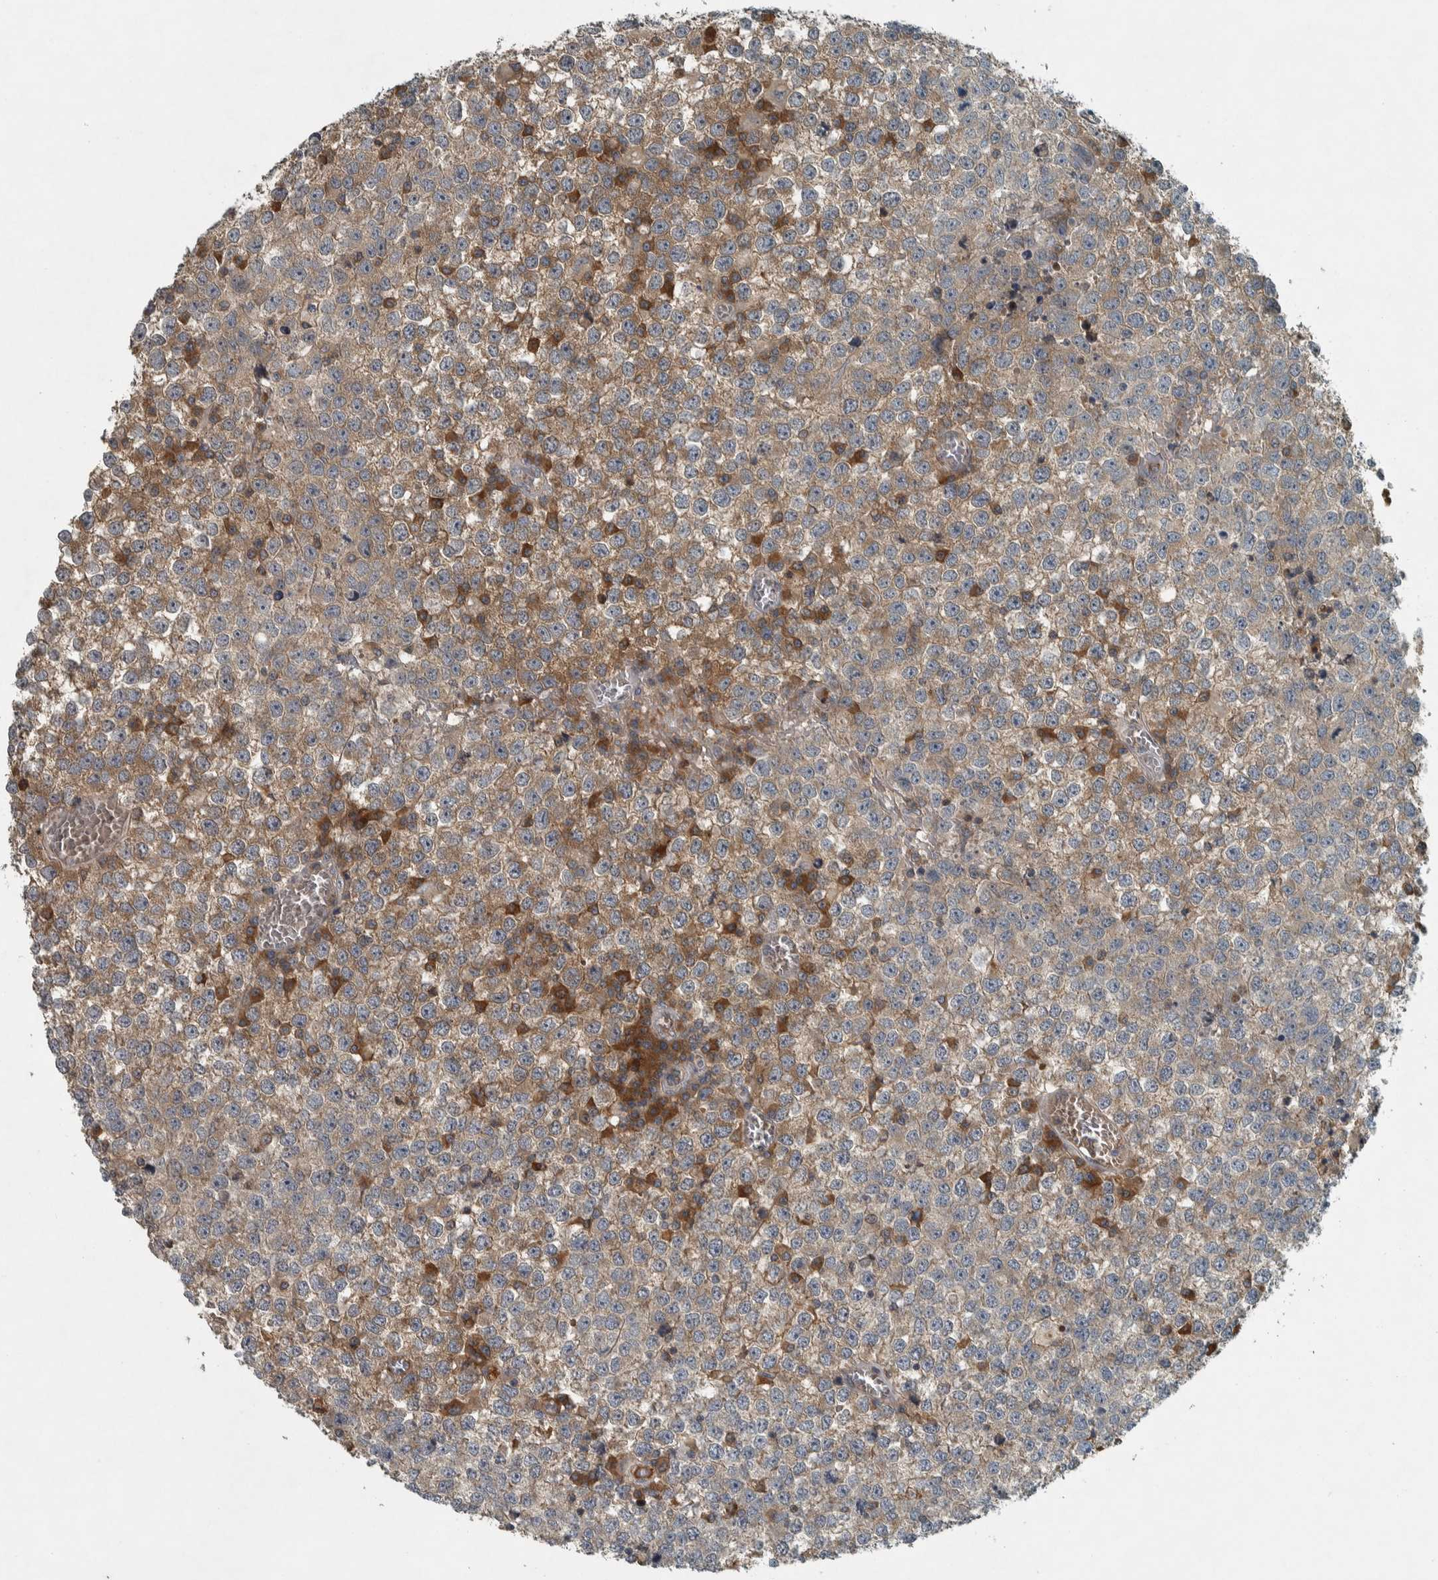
{"staining": {"intensity": "moderate", "quantity": ">75%", "location": "cytoplasmic/membranous"}, "tissue": "testis cancer", "cell_type": "Tumor cells", "image_type": "cancer", "snomed": [{"axis": "morphology", "description": "Seminoma, NOS"}, {"axis": "topography", "description": "Testis"}], "caption": "Immunohistochemical staining of testis cancer displays medium levels of moderate cytoplasmic/membranous protein staining in about >75% of tumor cells.", "gene": "CLCN2", "patient": {"sex": "male", "age": 65}}